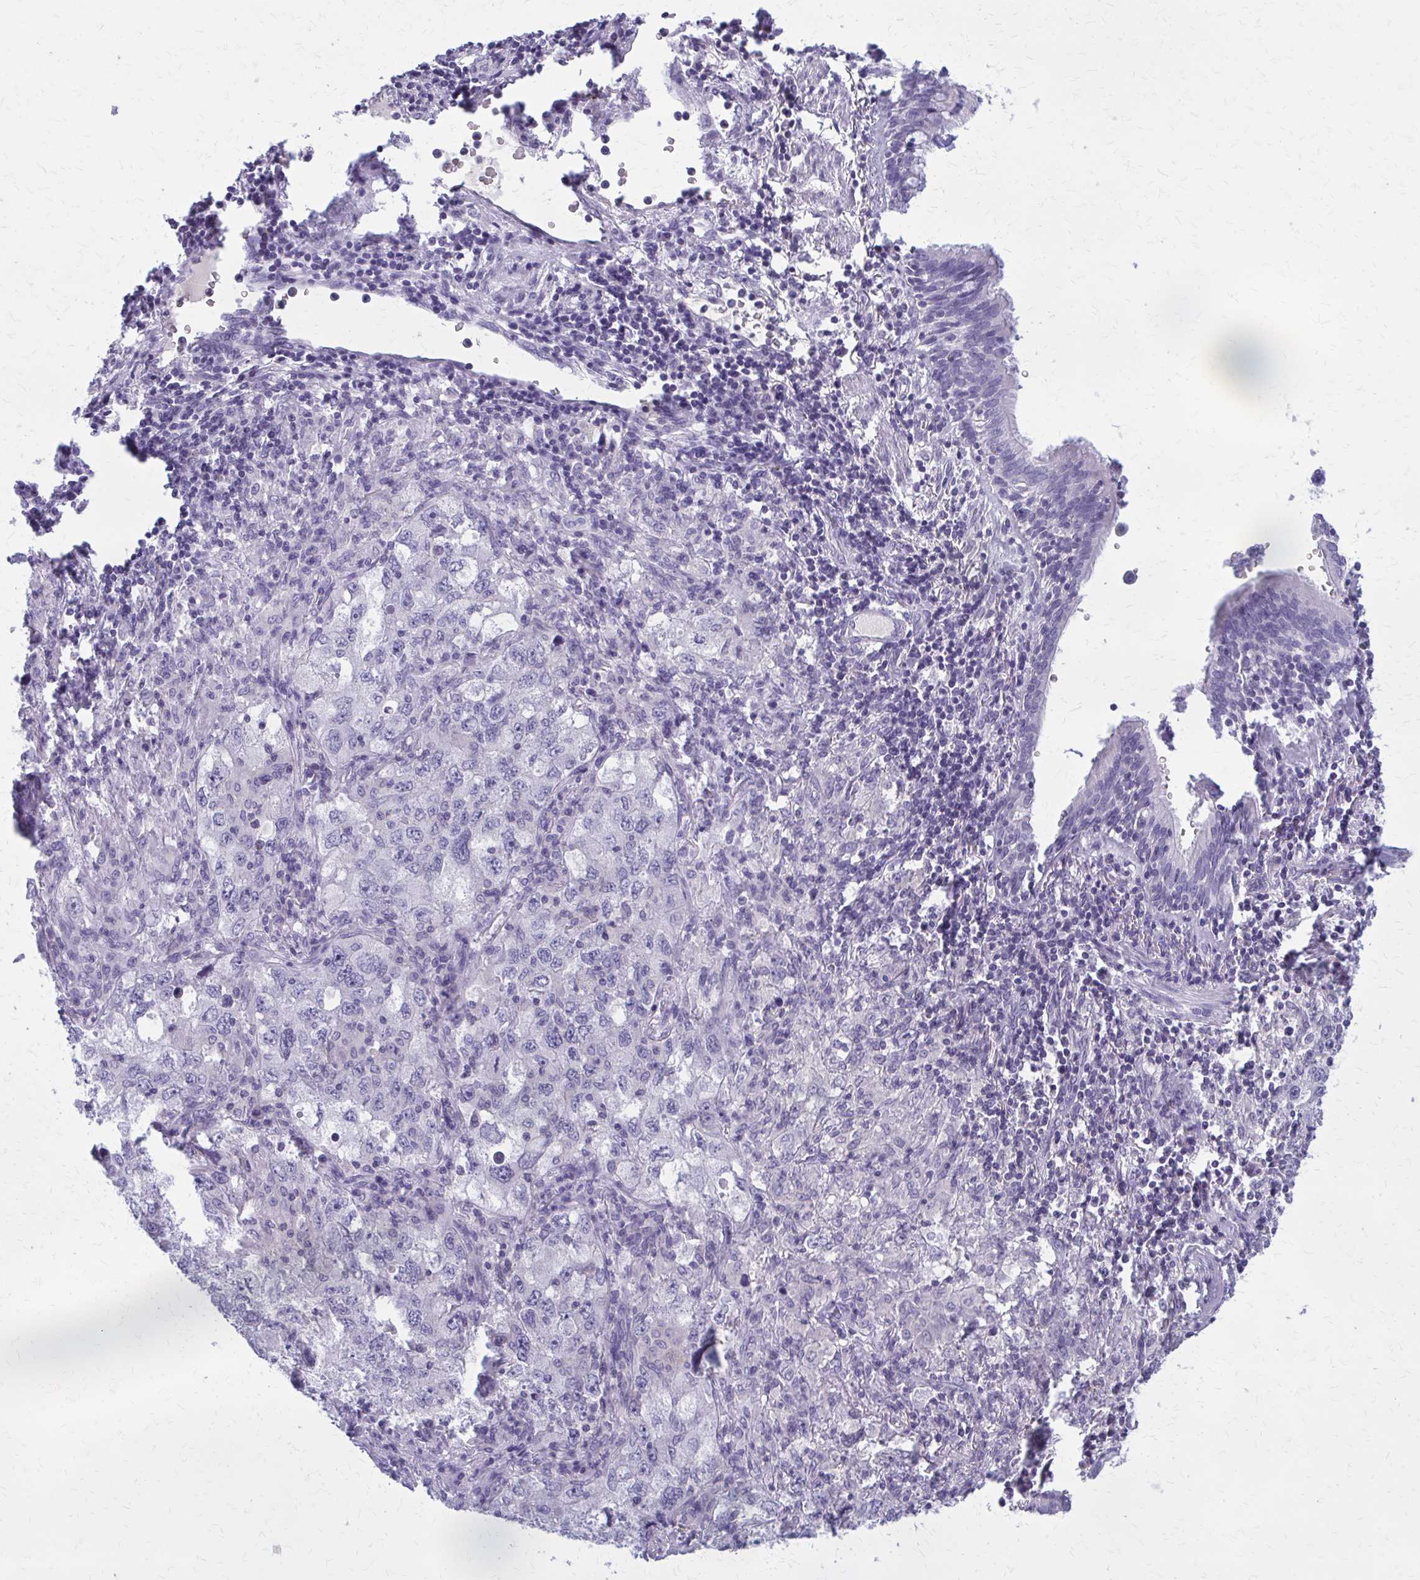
{"staining": {"intensity": "negative", "quantity": "none", "location": "none"}, "tissue": "lung cancer", "cell_type": "Tumor cells", "image_type": "cancer", "snomed": [{"axis": "morphology", "description": "Adenocarcinoma, NOS"}, {"axis": "topography", "description": "Lung"}], "caption": "An IHC image of lung adenocarcinoma is shown. There is no staining in tumor cells of lung adenocarcinoma.", "gene": "OR4A47", "patient": {"sex": "female", "age": 57}}